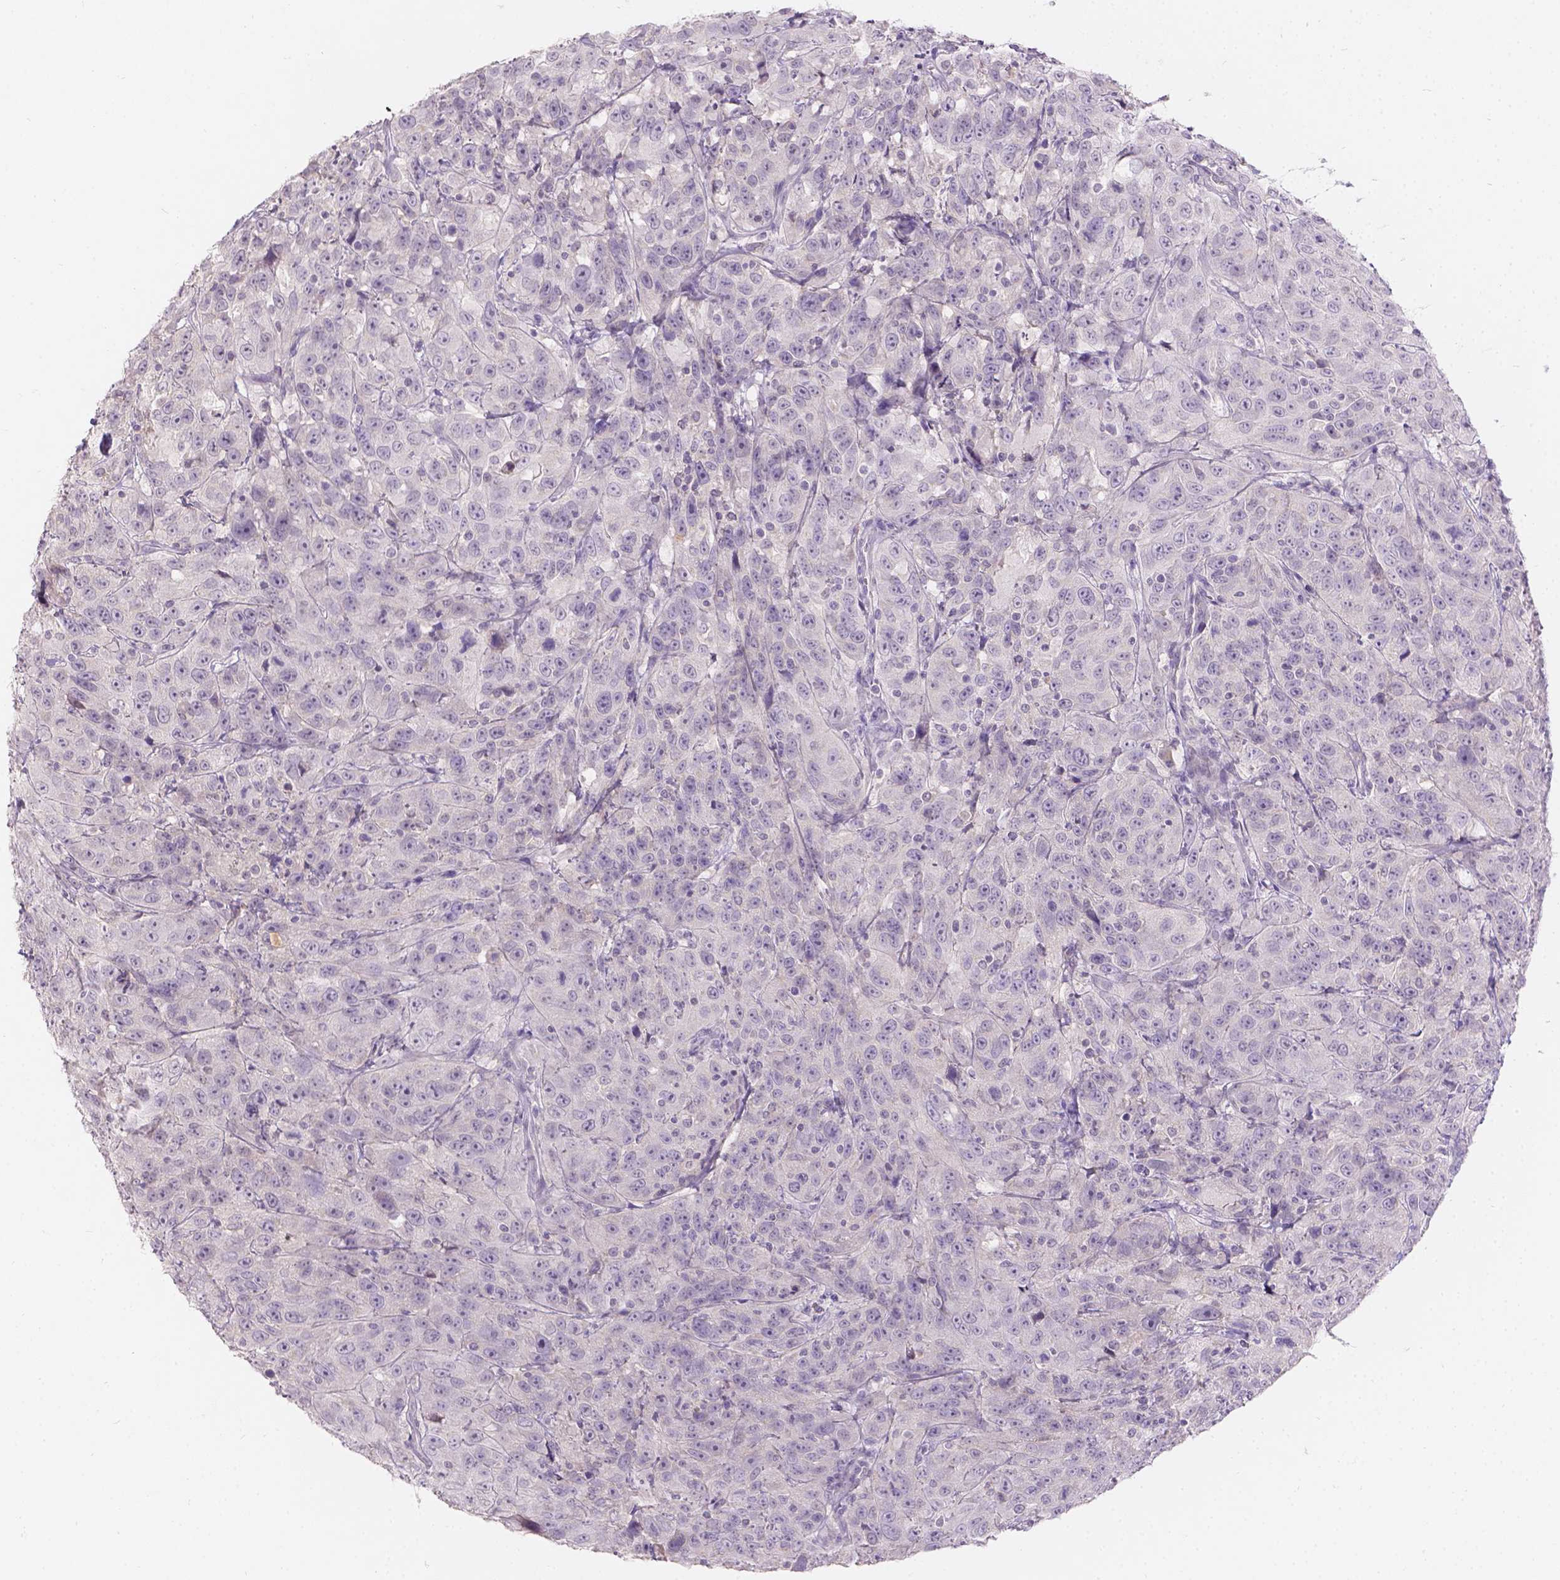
{"staining": {"intensity": "negative", "quantity": "none", "location": "none"}, "tissue": "urothelial cancer", "cell_type": "Tumor cells", "image_type": "cancer", "snomed": [{"axis": "morphology", "description": "Urothelial carcinoma, NOS"}, {"axis": "morphology", "description": "Urothelial carcinoma, High grade"}, {"axis": "topography", "description": "Urinary bladder"}], "caption": "Immunohistochemistry (IHC) of human transitional cell carcinoma exhibits no positivity in tumor cells.", "gene": "DCAF4L1", "patient": {"sex": "female", "age": 73}}